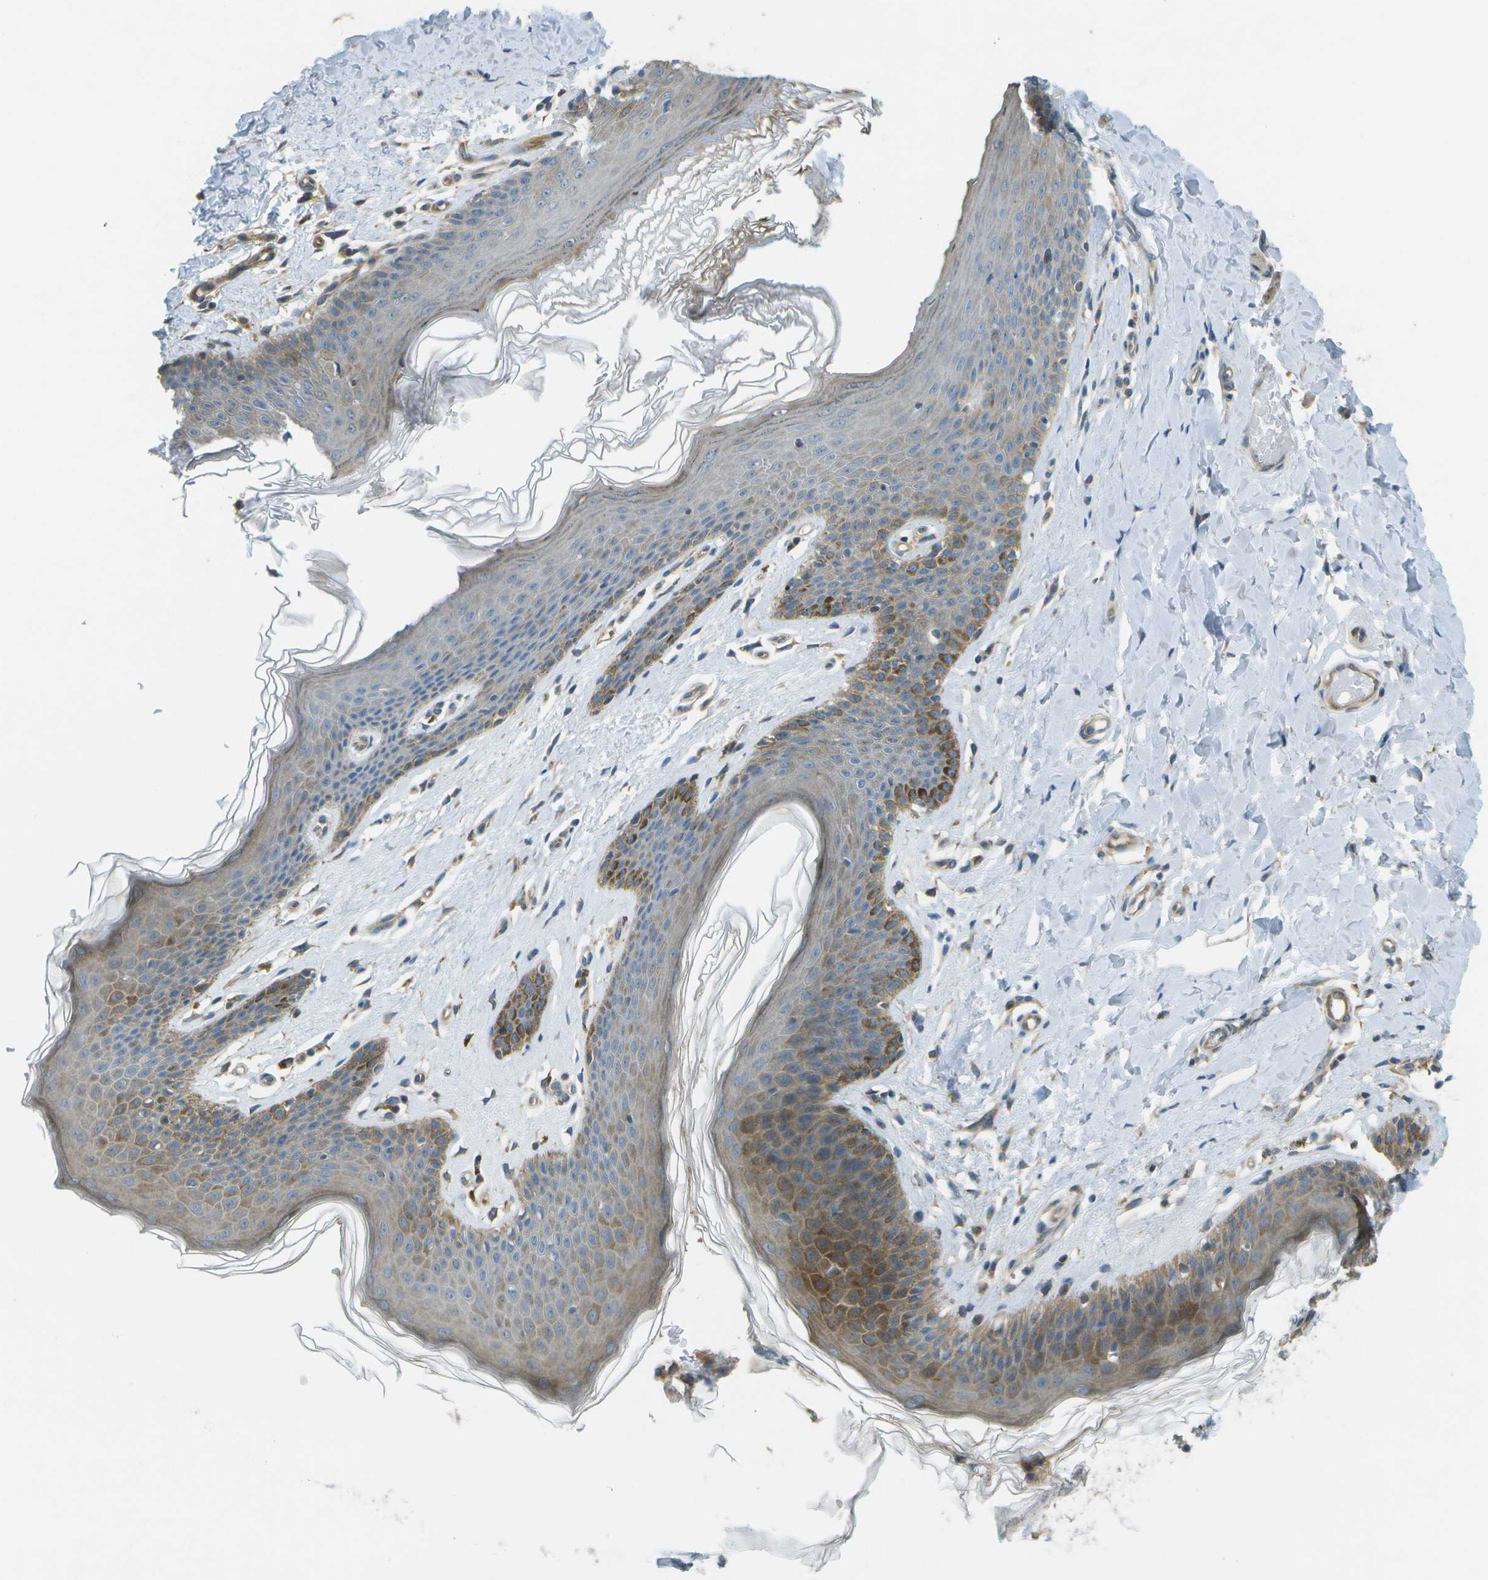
{"staining": {"intensity": "moderate", "quantity": "<25%", "location": "cytoplasmic/membranous"}, "tissue": "skin", "cell_type": "Epidermal cells", "image_type": "normal", "snomed": [{"axis": "morphology", "description": "Normal tissue, NOS"}, {"axis": "topography", "description": "Vulva"}], "caption": "The image shows staining of benign skin, revealing moderate cytoplasmic/membranous protein staining (brown color) within epidermal cells. The staining is performed using DAB brown chromogen to label protein expression. The nuclei are counter-stained blue using hematoxylin.", "gene": "WNK2", "patient": {"sex": "female", "age": 66}}